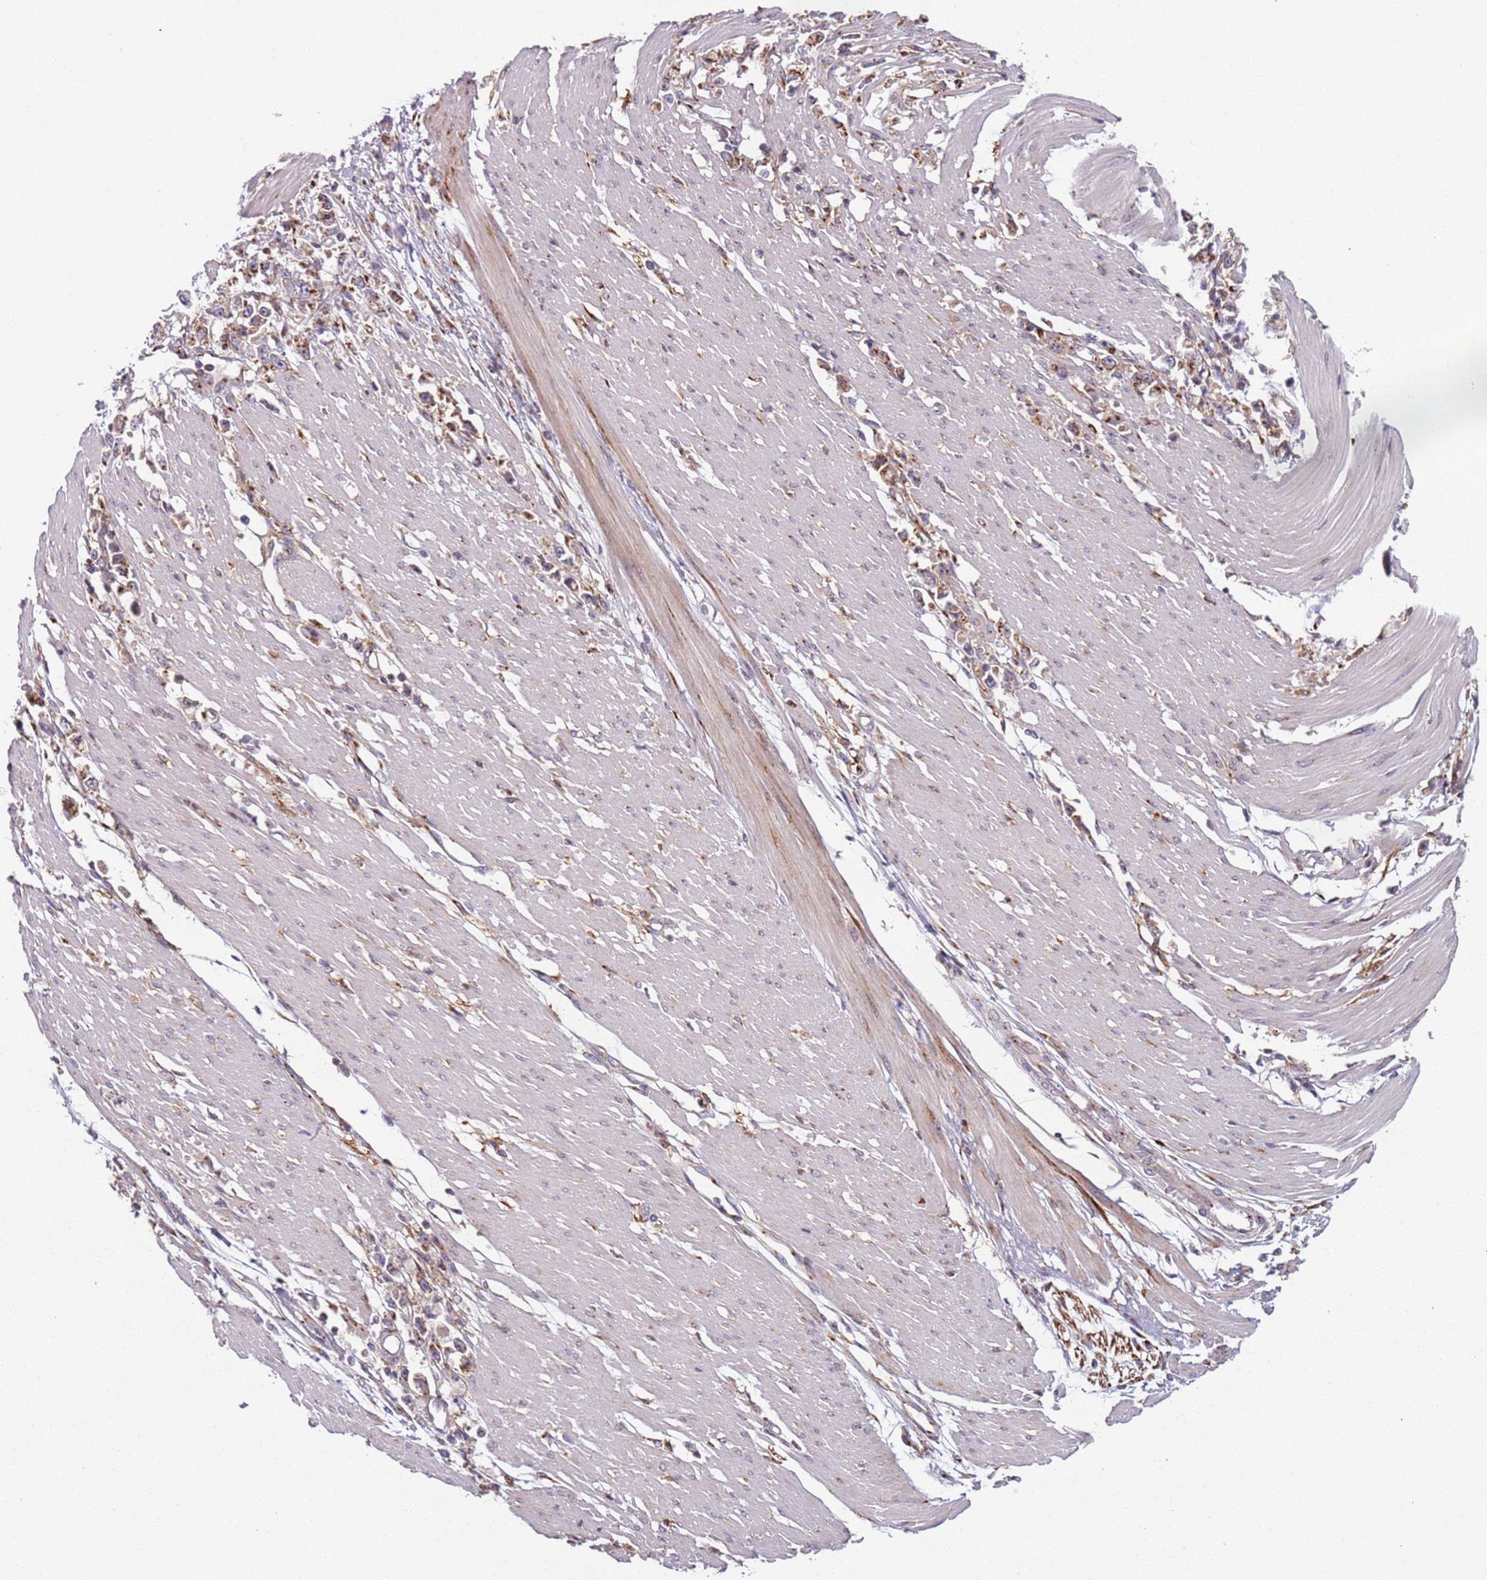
{"staining": {"intensity": "moderate", "quantity": ">75%", "location": "cytoplasmic/membranous"}, "tissue": "stomach cancer", "cell_type": "Tumor cells", "image_type": "cancer", "snomed": [{"axis": "morphology", "description": "Adenocarcinoma, NOS"}, {"axis": "topography", "description": "Stomach"}], "caption": "This photomicrograph displays immunohistochemistry staining of human stomach adenocarcinoma, with medium moderate cytoplasmic/membranous expression in approximately >75% of tumor cells.", "gene": "AKTIP", "patient": {"sex": "female", "age": 59}}